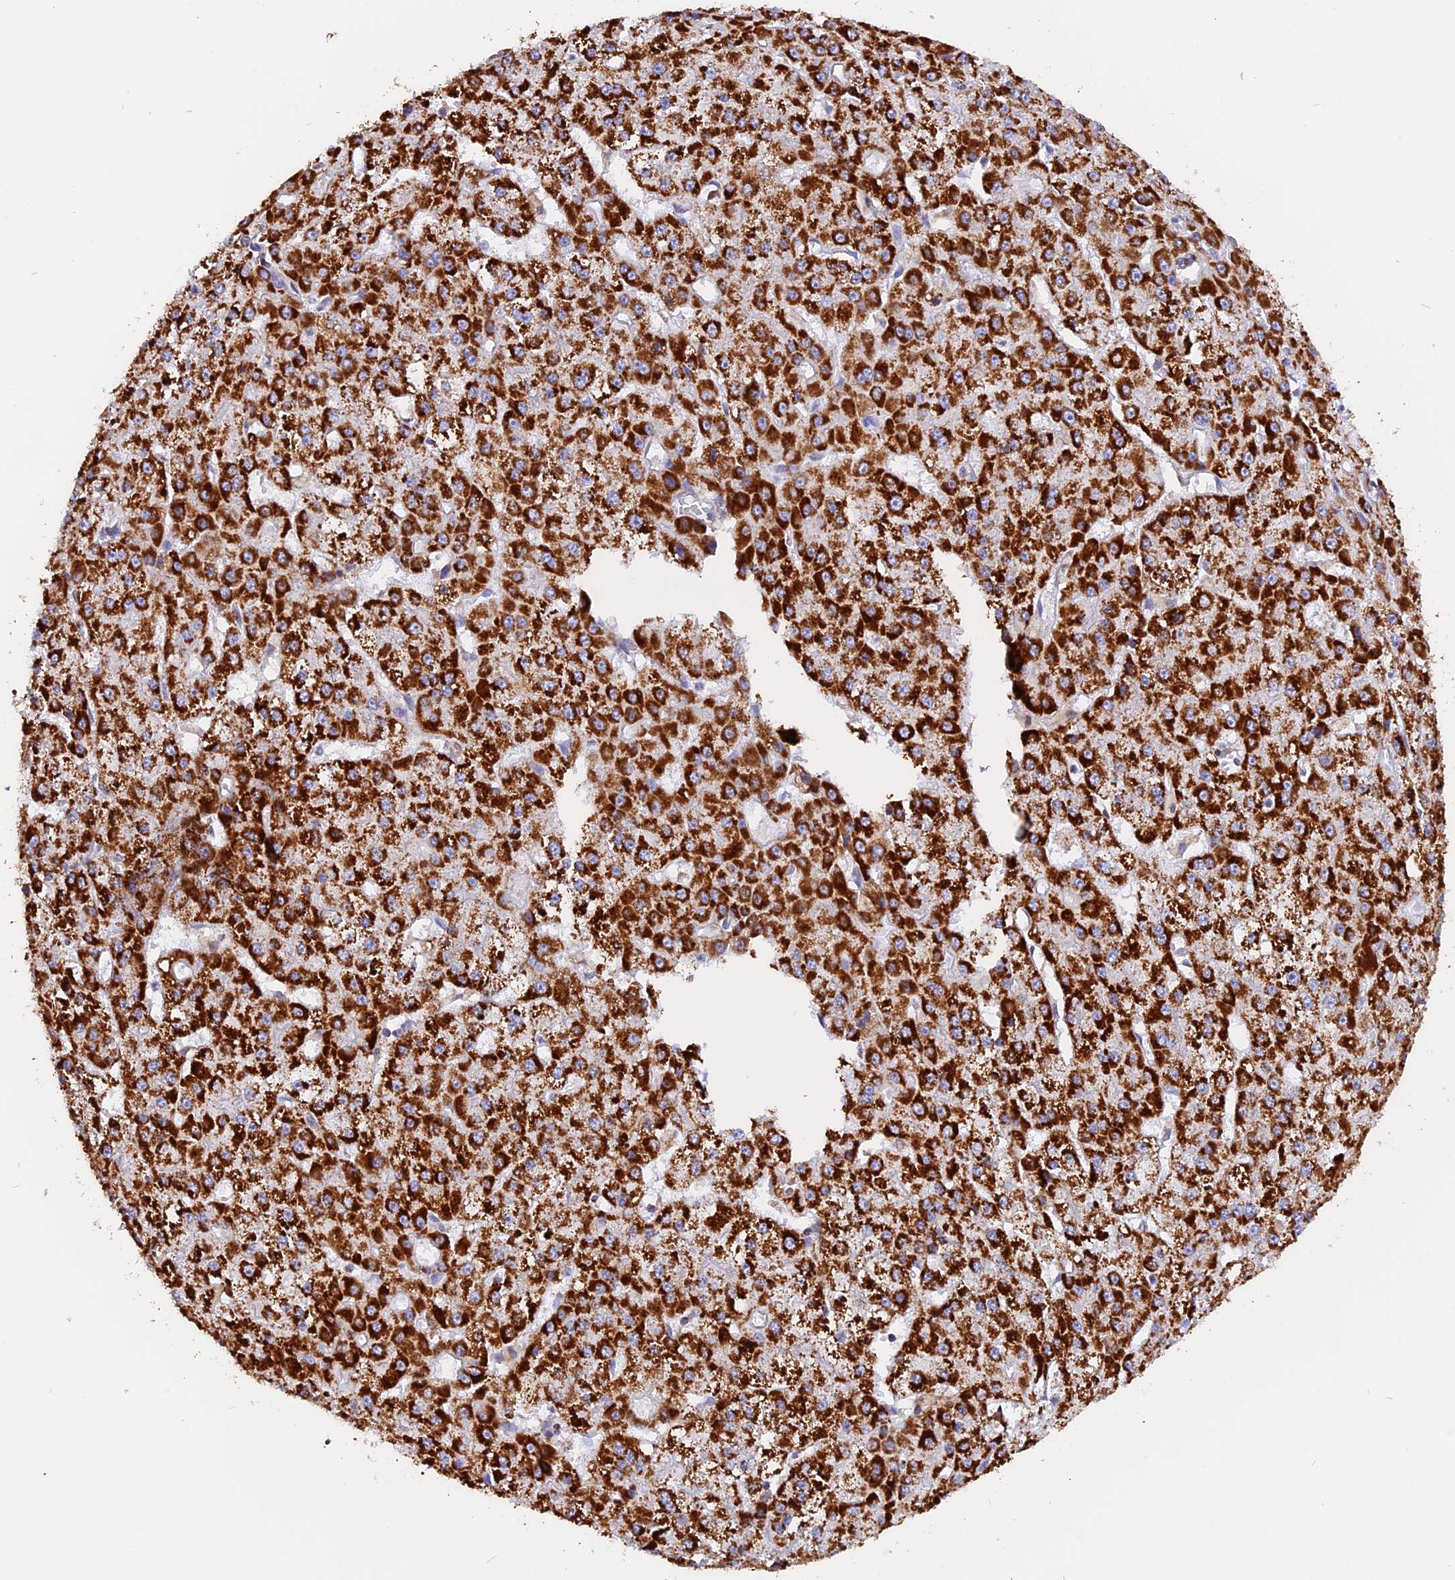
{"staining": {"intensity": "strong", "quantity": ">75%", "location": "cytoplasmic/membranous"}, "tissue": "liver cancer", "cell_type": "Tumor cells", "image_type": "cancer", "snomed": [{"axis": "morphology", "description": "Carcinoma, Hepatocellular, NOS"}, {"axis": "topography", "description": "Liver"}], "caption": "Approximately >75% of tumor cells in human liver cancer demonstrate strong cytoplasmic/membranous protein expression as visualized by brown immunohistochemical staining.", "gene": "GCDH", "patient": {"sex": "male", "age": 47}}